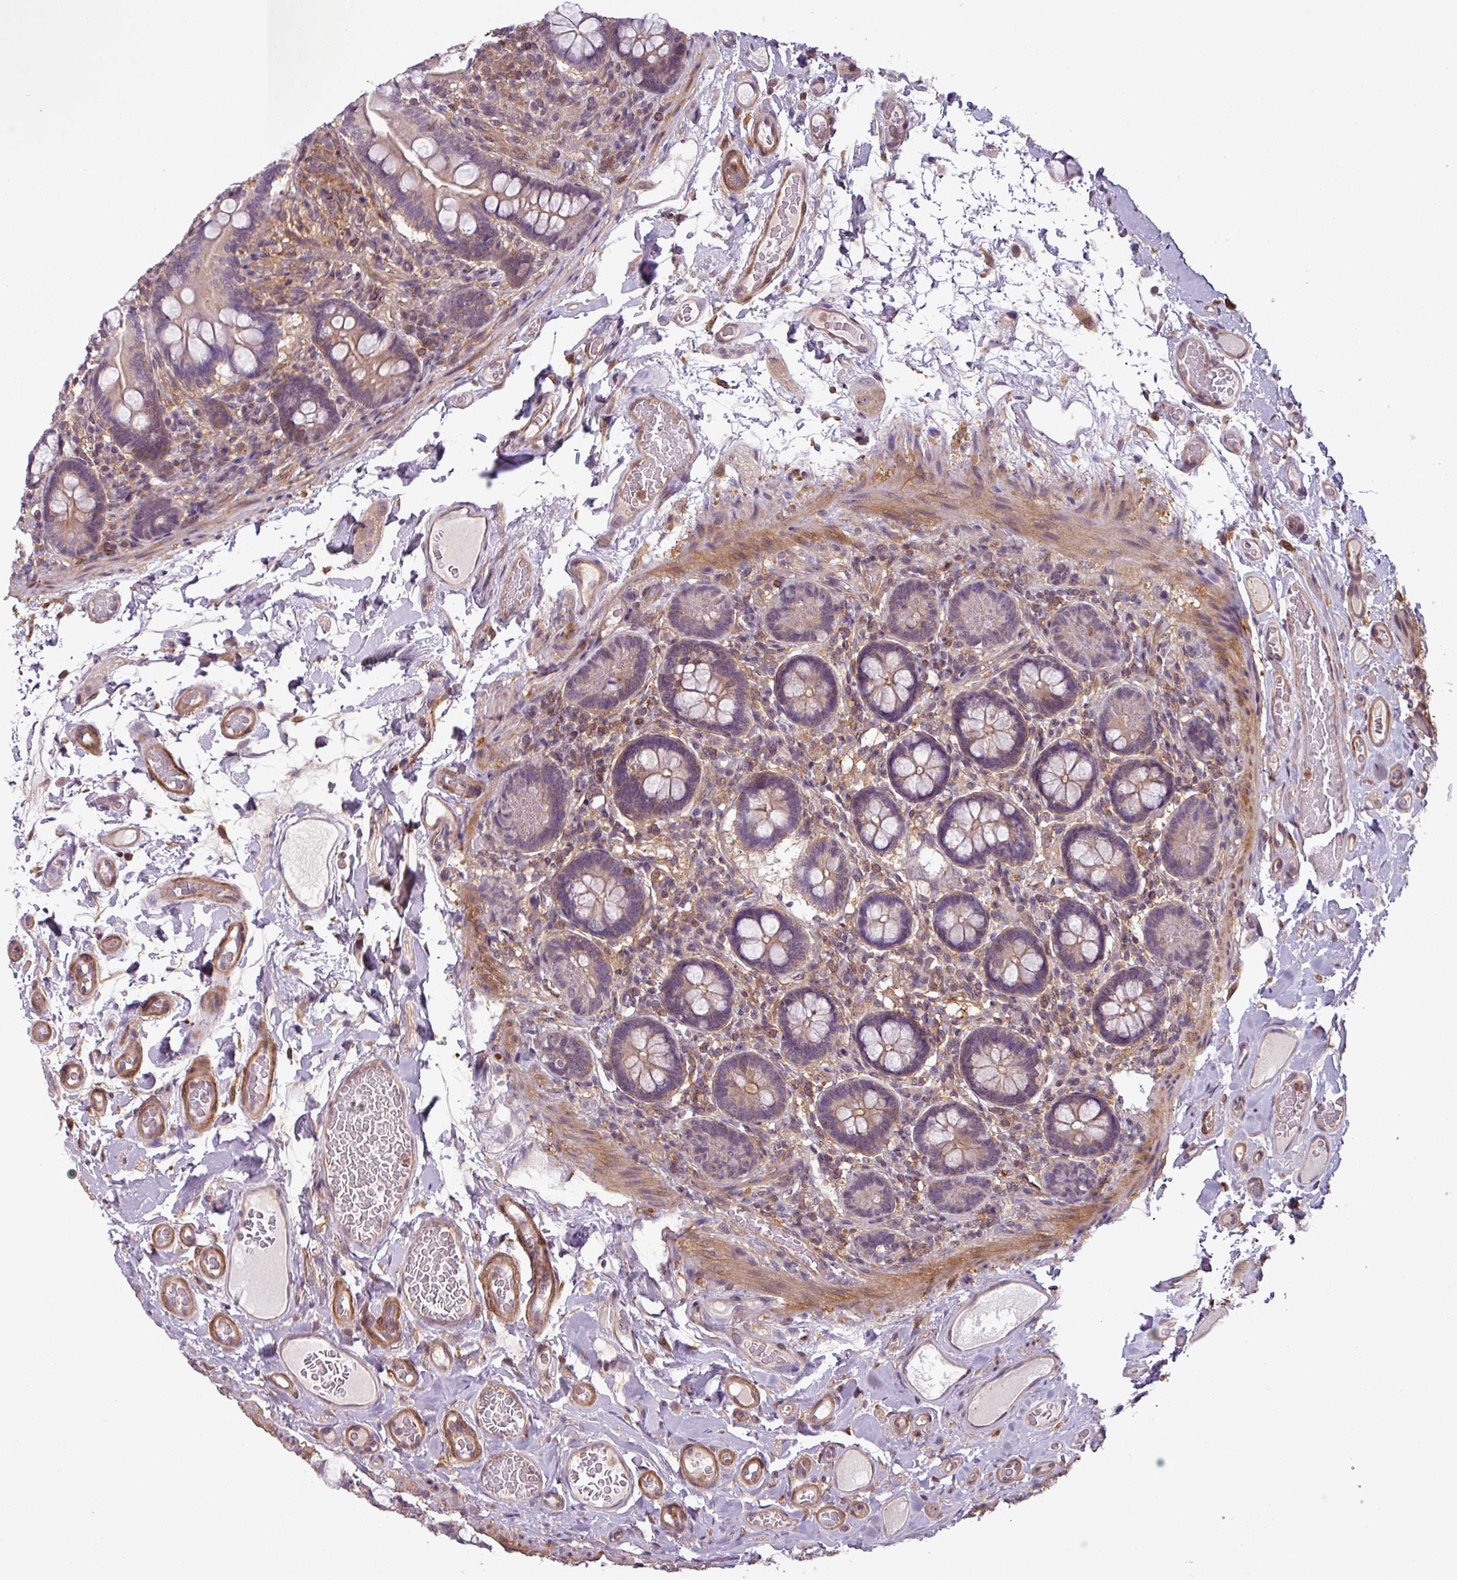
{"staining": {"intensity": "weak", "quantity": "25%-75%", "location": "cytoplasmic/membranous"}, "tissue": "small intestine", "cell_type": "Glandular cells", "image_type": "normal", "snomed": [{"axis": "morphology", "description": "Normal tissue, NOS"}, {"axis": "topography", "description": "Small intestine"}], "caption": "High-magnification brightfield microscopy of unremarkable small intestine stained with DAB (brown) and counterstained with hematoxylin (blue). glandular cells exhibit weak cytoplasmic/membranous positivity is seen in approximately25%-75% of cells.", "gene": "SH3BGRL", "patient": {"sex": "female", "age": 64}}